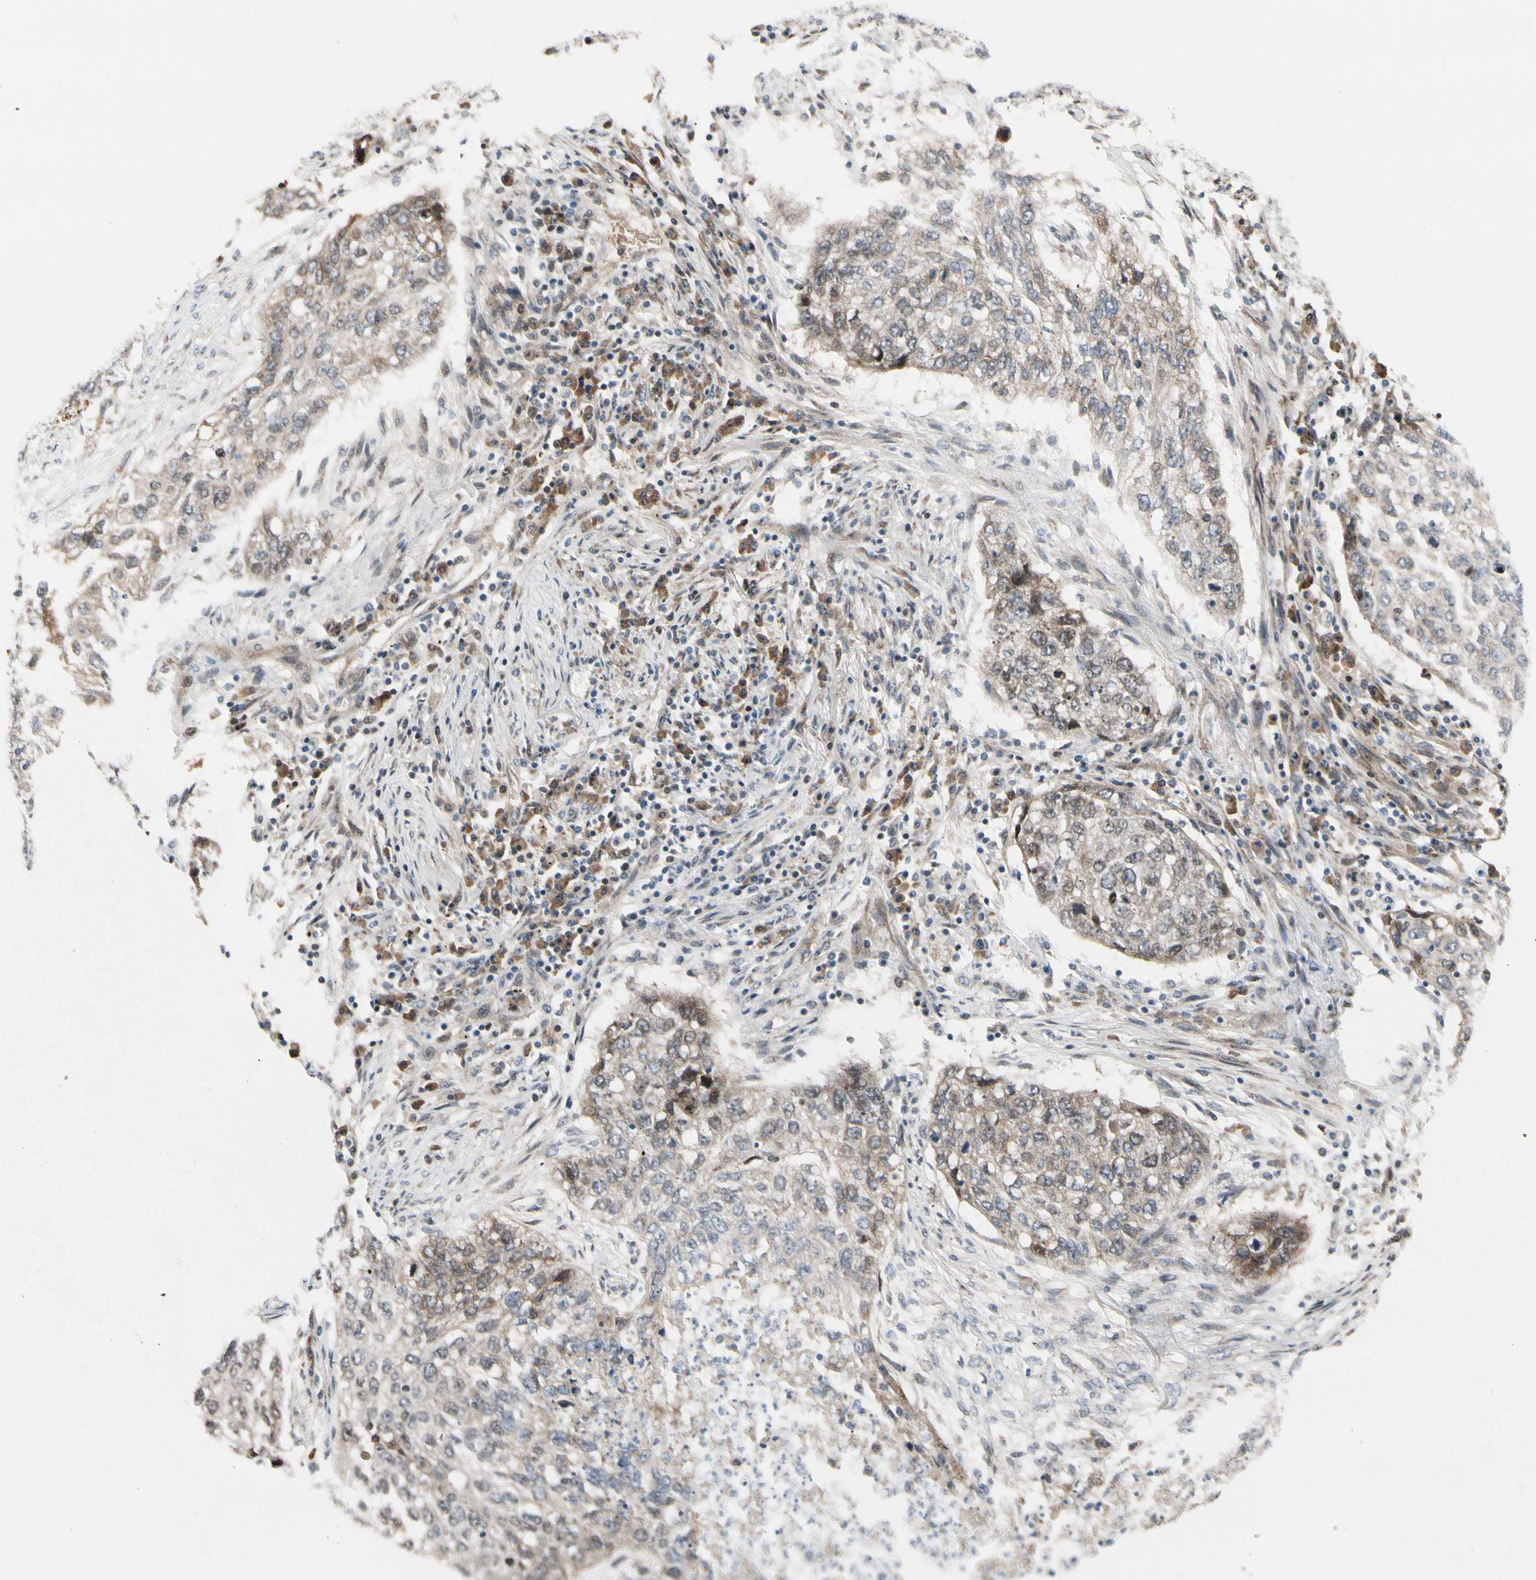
{"staining": {"intensity": "weak", "quantity": ">75%", "location": "cytoplasmic/membranous,nuclear"}, "tissue": "lung cancer", "cell_type": "Tumor cells", "image_type": "cancer", "snomed": [{"axis": "morphology", "description": "Squamous cell carcinoma, NOS"}, {"axis": "topography", "description": "Lung"}], "caption": "Immunohistochemical staining of lung cancer displays weak cytoplasmic/membranous and nuclear protein expression in about >75% of tumor cells.", "gene": "SNX29", "patient": {"sex": "female", "age": 63}}